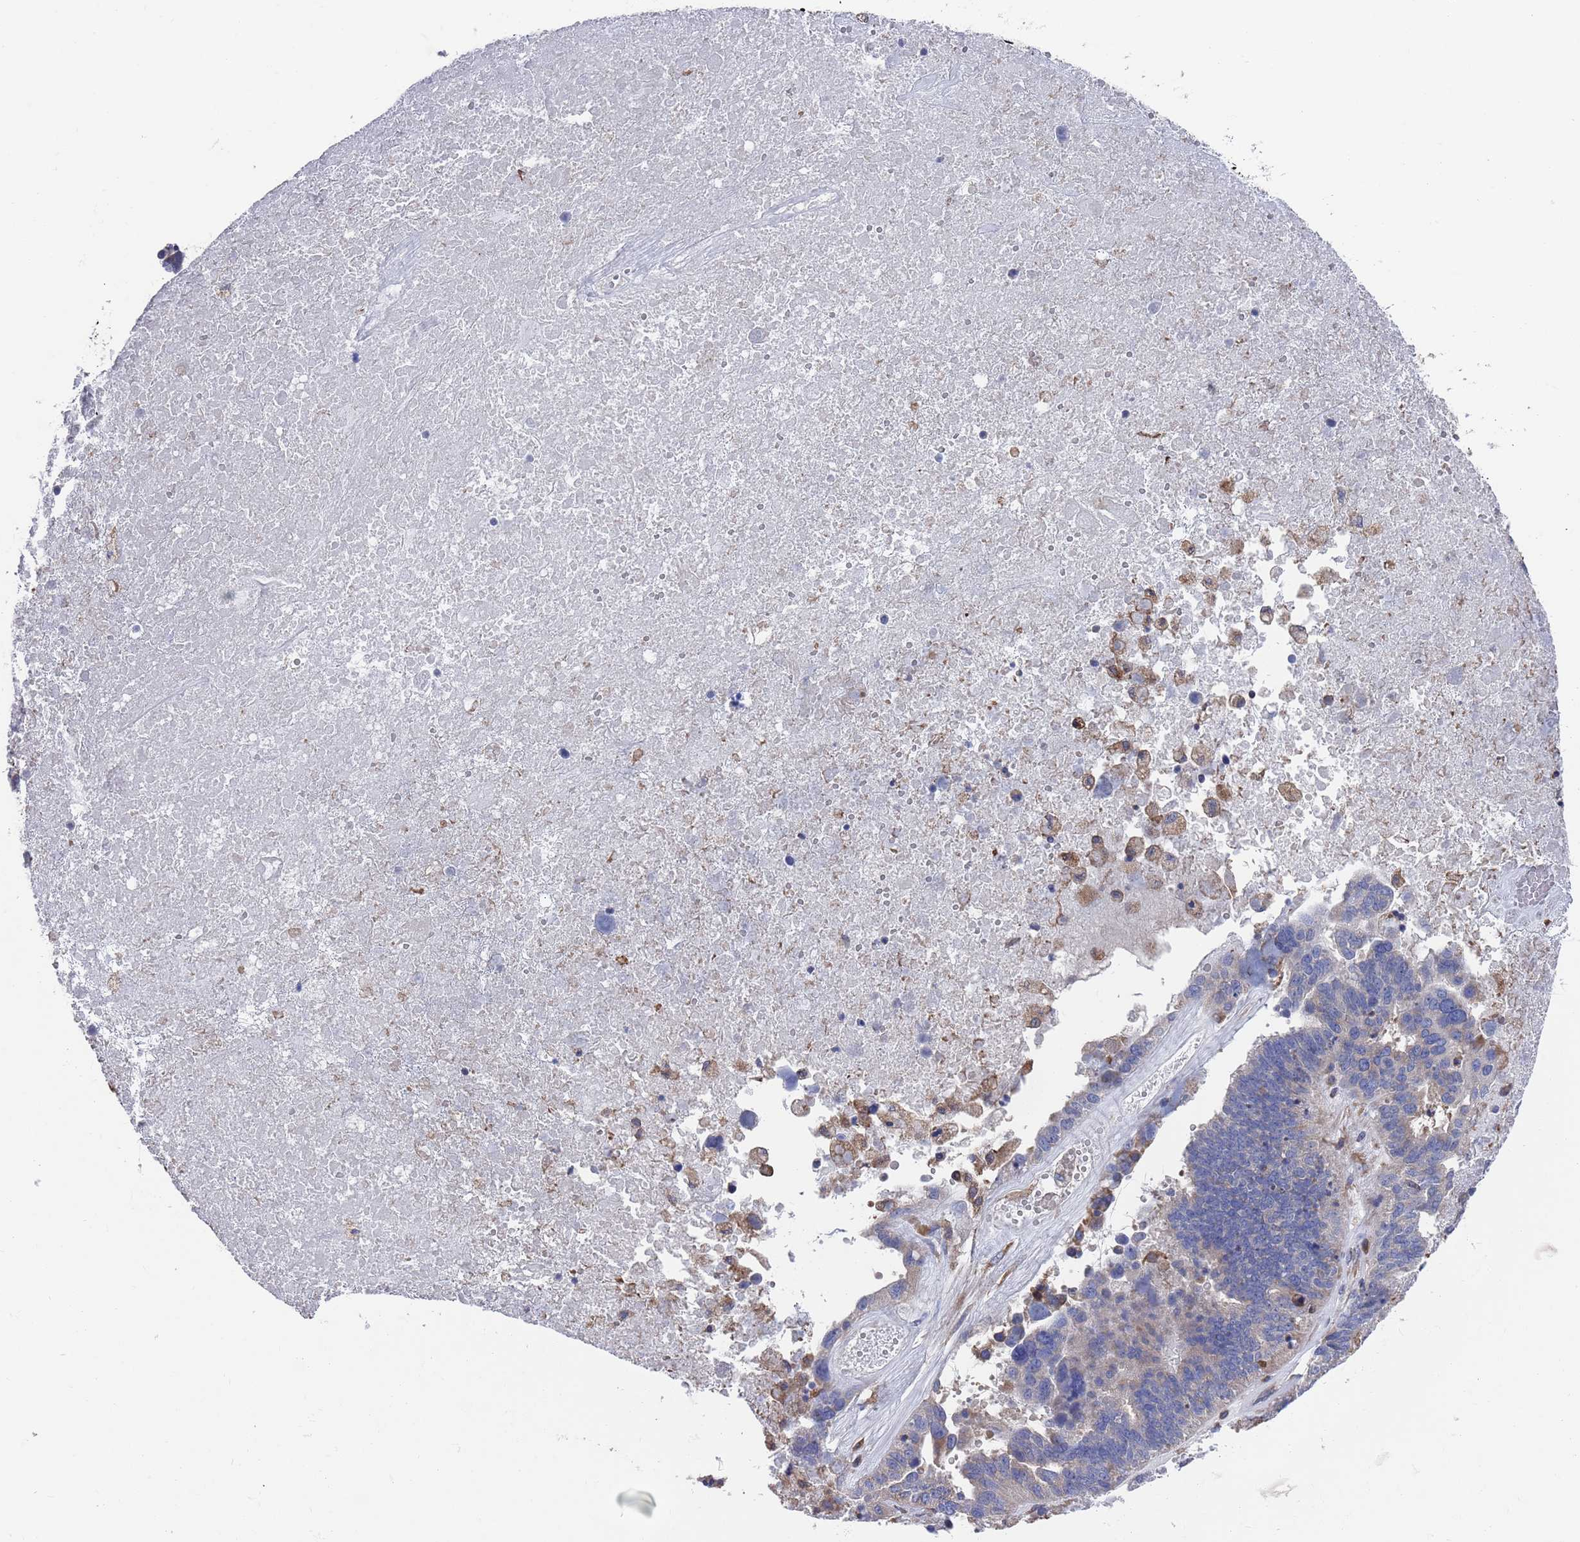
{"staining": {"intensity": "negative", "quantity": "none", "location": "none"}, "tissue": "ovarian cancer", "cell_type": "Tumor cells", "image_type": "cancer", "snomed": [{"axis": "morphology", "description": "Cystadenocarcinoma, serous, NOS"}, {"axis": "topography", "description": "Ovary"}], "caption": "This histopathology image is of ovarian cancer (serous cystadenocarcinoma) stained with immunohistochemistry (IHC) to label a protein in brown with the nuclei are counter-stained blue. There is no expression in tumor cells. (Brightfield microscopy of DAB immunohistochemistry (IHC) at high magnification).", "gene": "GID8", "patient": {"sex": "female", "age": 59}}